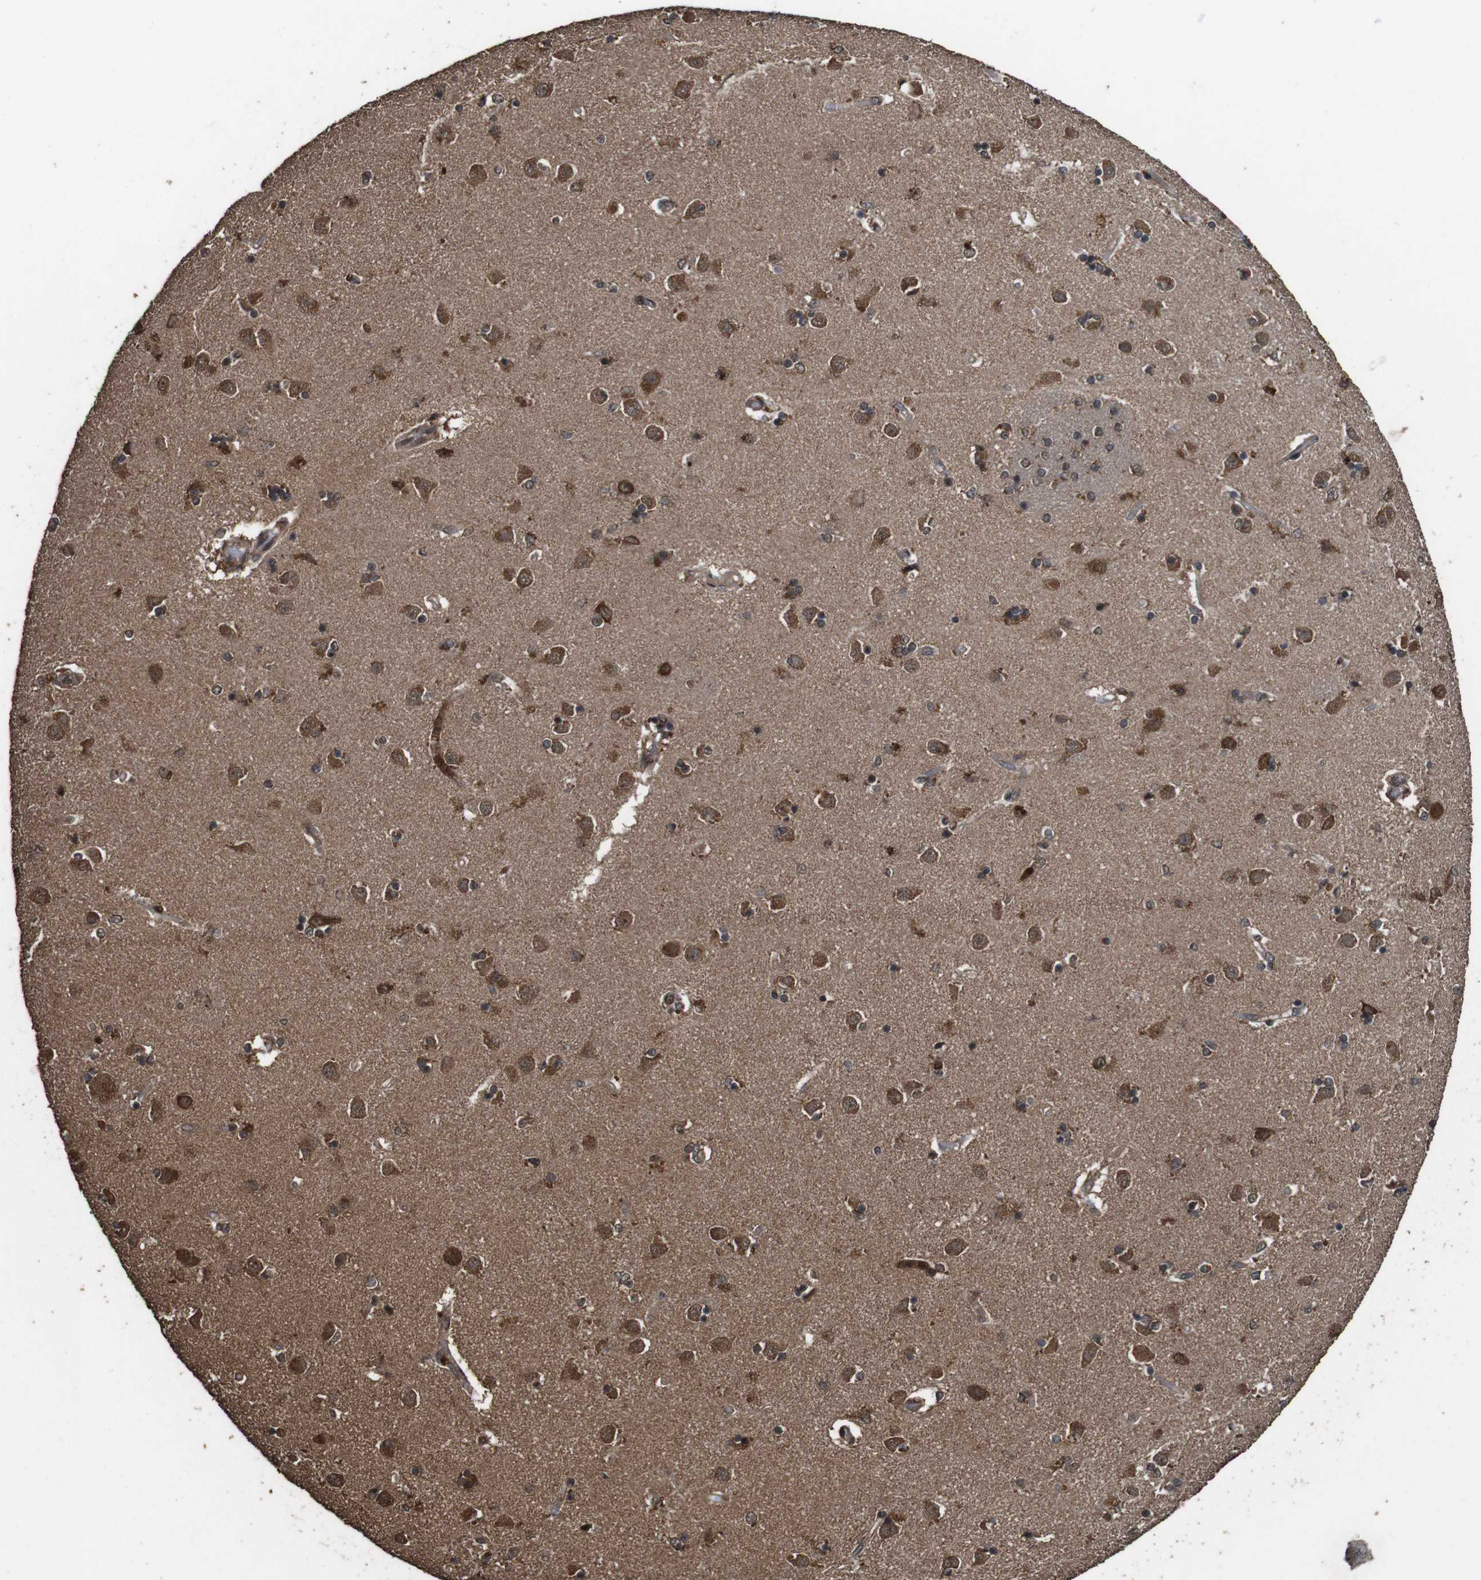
{"staining": {"intensity": "moderate", "quantity": "25%-75%", "location": "cytoplasmic/membranous"}, "tissue": "caudate", "cell_type": "Glial cells", "image_type": "normal", "snomed": [{"axis": "morphology", "description": "Normal tissue, NOS"}, {"axis": "topography", "description": "Lateral ventricle wall"}], "caption": "Unremarkable caudate reveals moderate cytoplasmic/membranous expression in about 25%-75% of glial cells, visualized by immunohistochemistry.", "gene": "RRAS2", "patient": {"sex": "female", "age": 54}}